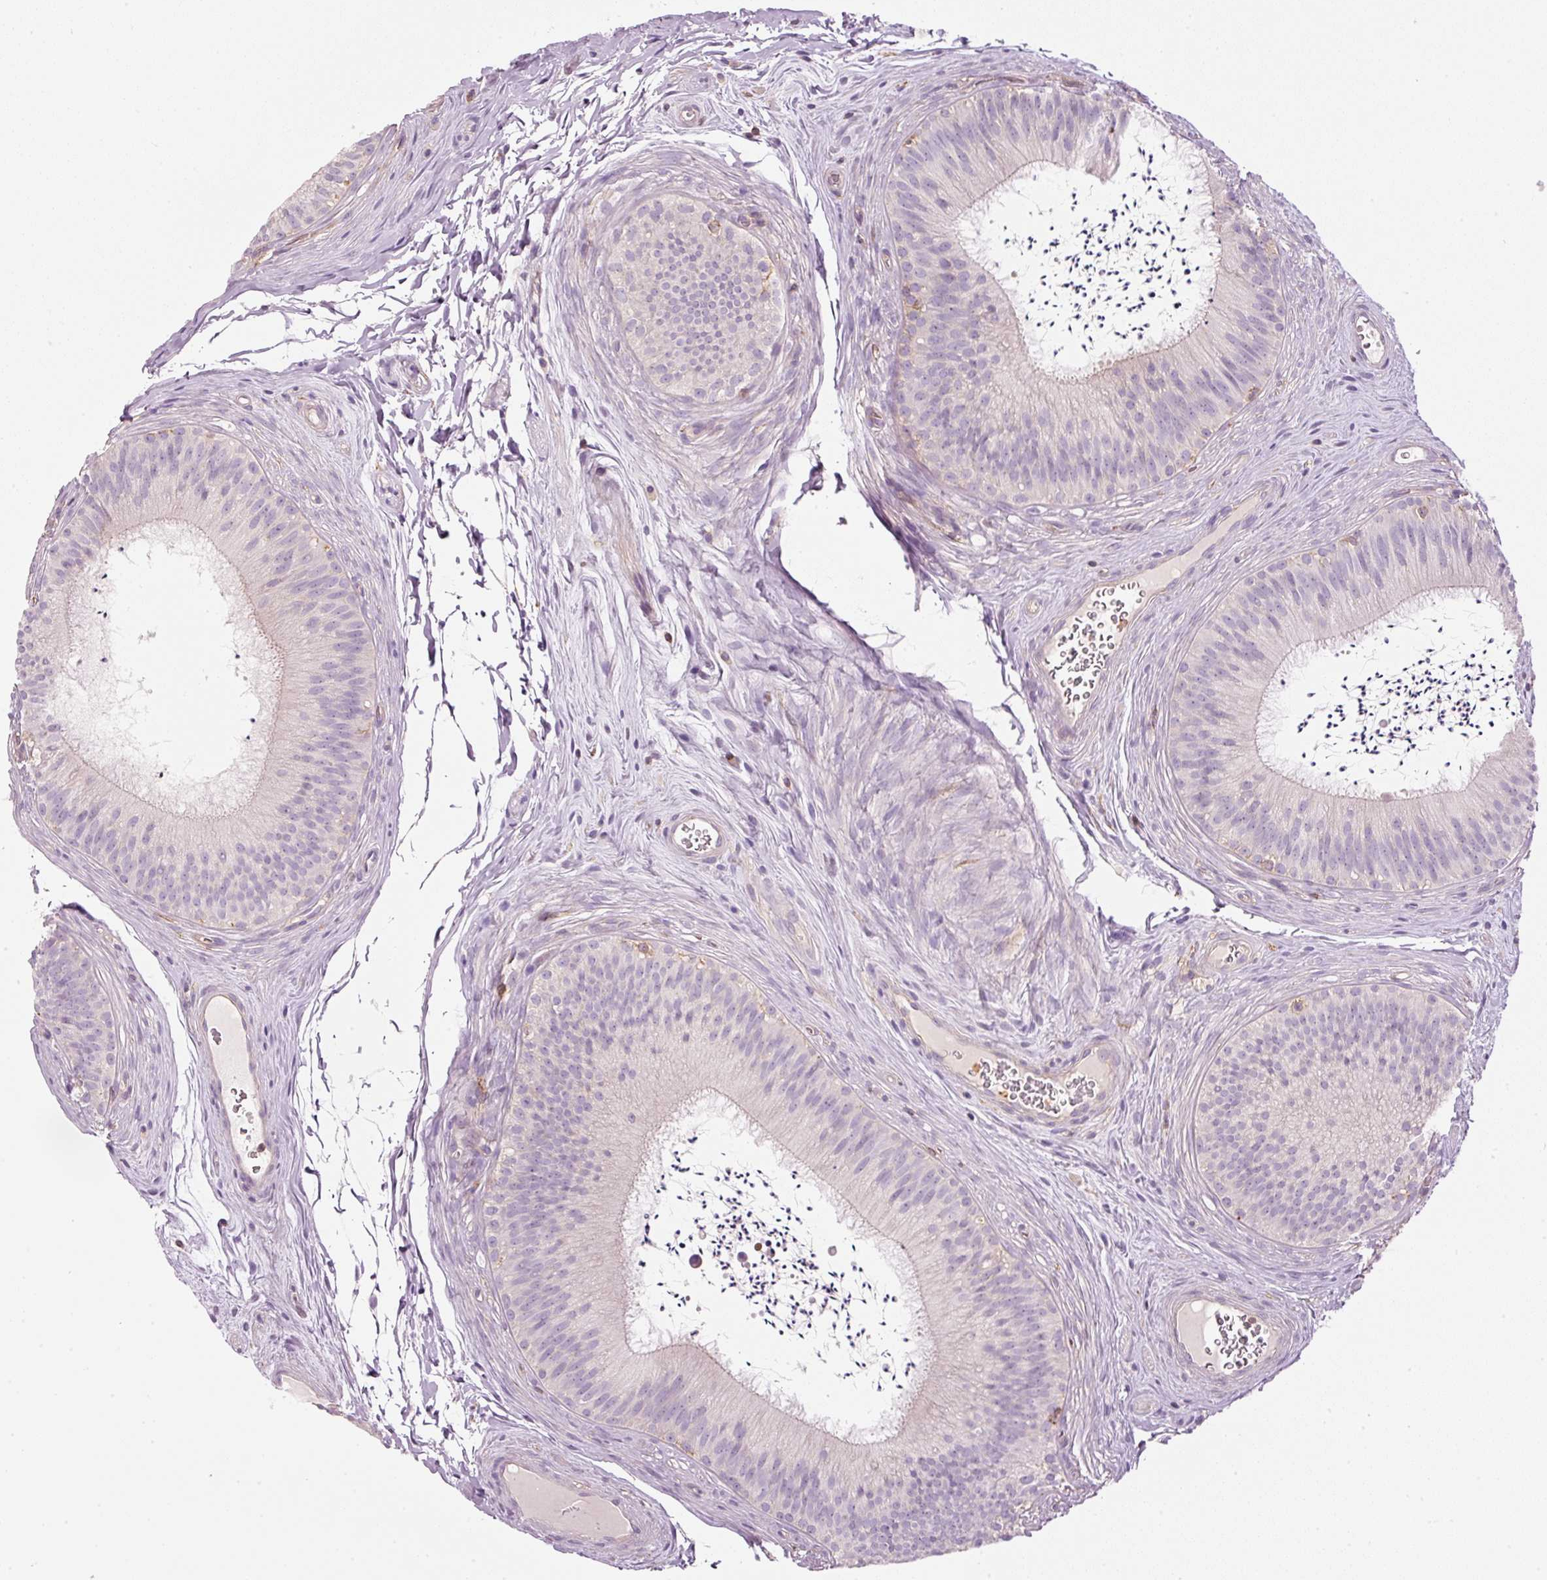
{"staining": {"intensity": "negative", "quantity": "none", "location": "none"}, "tissue": "epididymis", "cell_type": "Glandular cells", "image_type": "normal", "snomed": [{"axis": "morphology", "description": "Normal tissue, NOS"}, {"axis": "topography", "description": "Epididymis"}], "caption": "Glandular cells show no significant positivity in unremarkable epididymis. Brightfield microscopy of immunohistochemistry stained with DAB (brown) and hematoxylin (blue), captured at high magnification.", "gene": "SIPA1", "patient": {"sex": "male", "age": 24}}